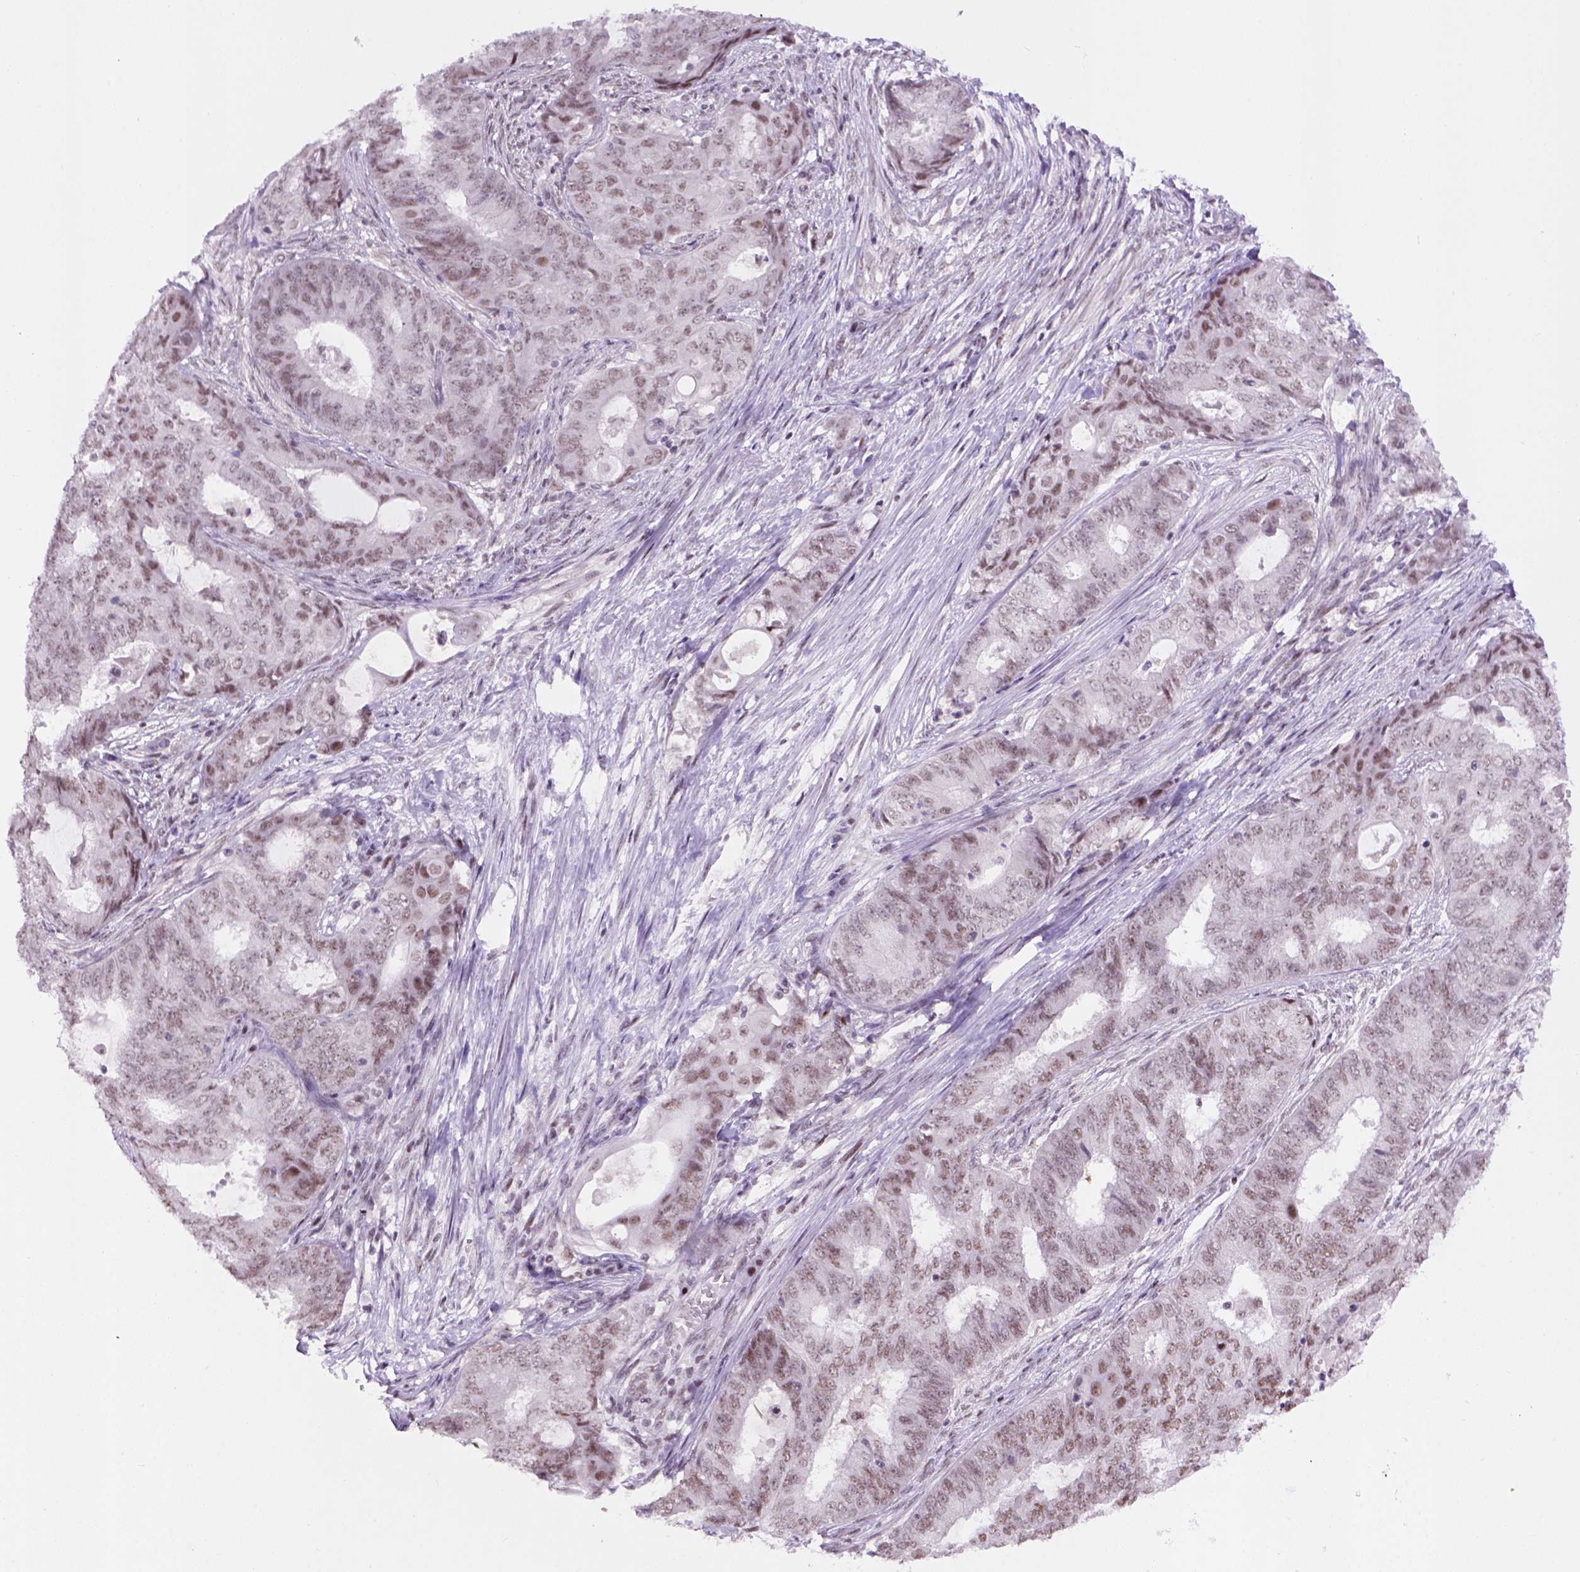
{"staining": {"intensity": "moderate", "quantity": "<25%", "location": "nuclear"}, "tissue": "endometrial cancer", "cell_type": "Tumor cells", "image_type": "cancer", "snomed": [{"axis": "morphology", "description": "Adenocarcinoma, NOS"}, {"axis": "topography", "description": "Endometrium"}], "caption": "A photomicrograph showing moderate nuclear expression in about <25% of tumor cells in adenocarcinoma (endometrial), as visualized by brown immunohistochemical staining.", "gene": "TBPL1", "patient": {"sex": "female", "age": 62}}